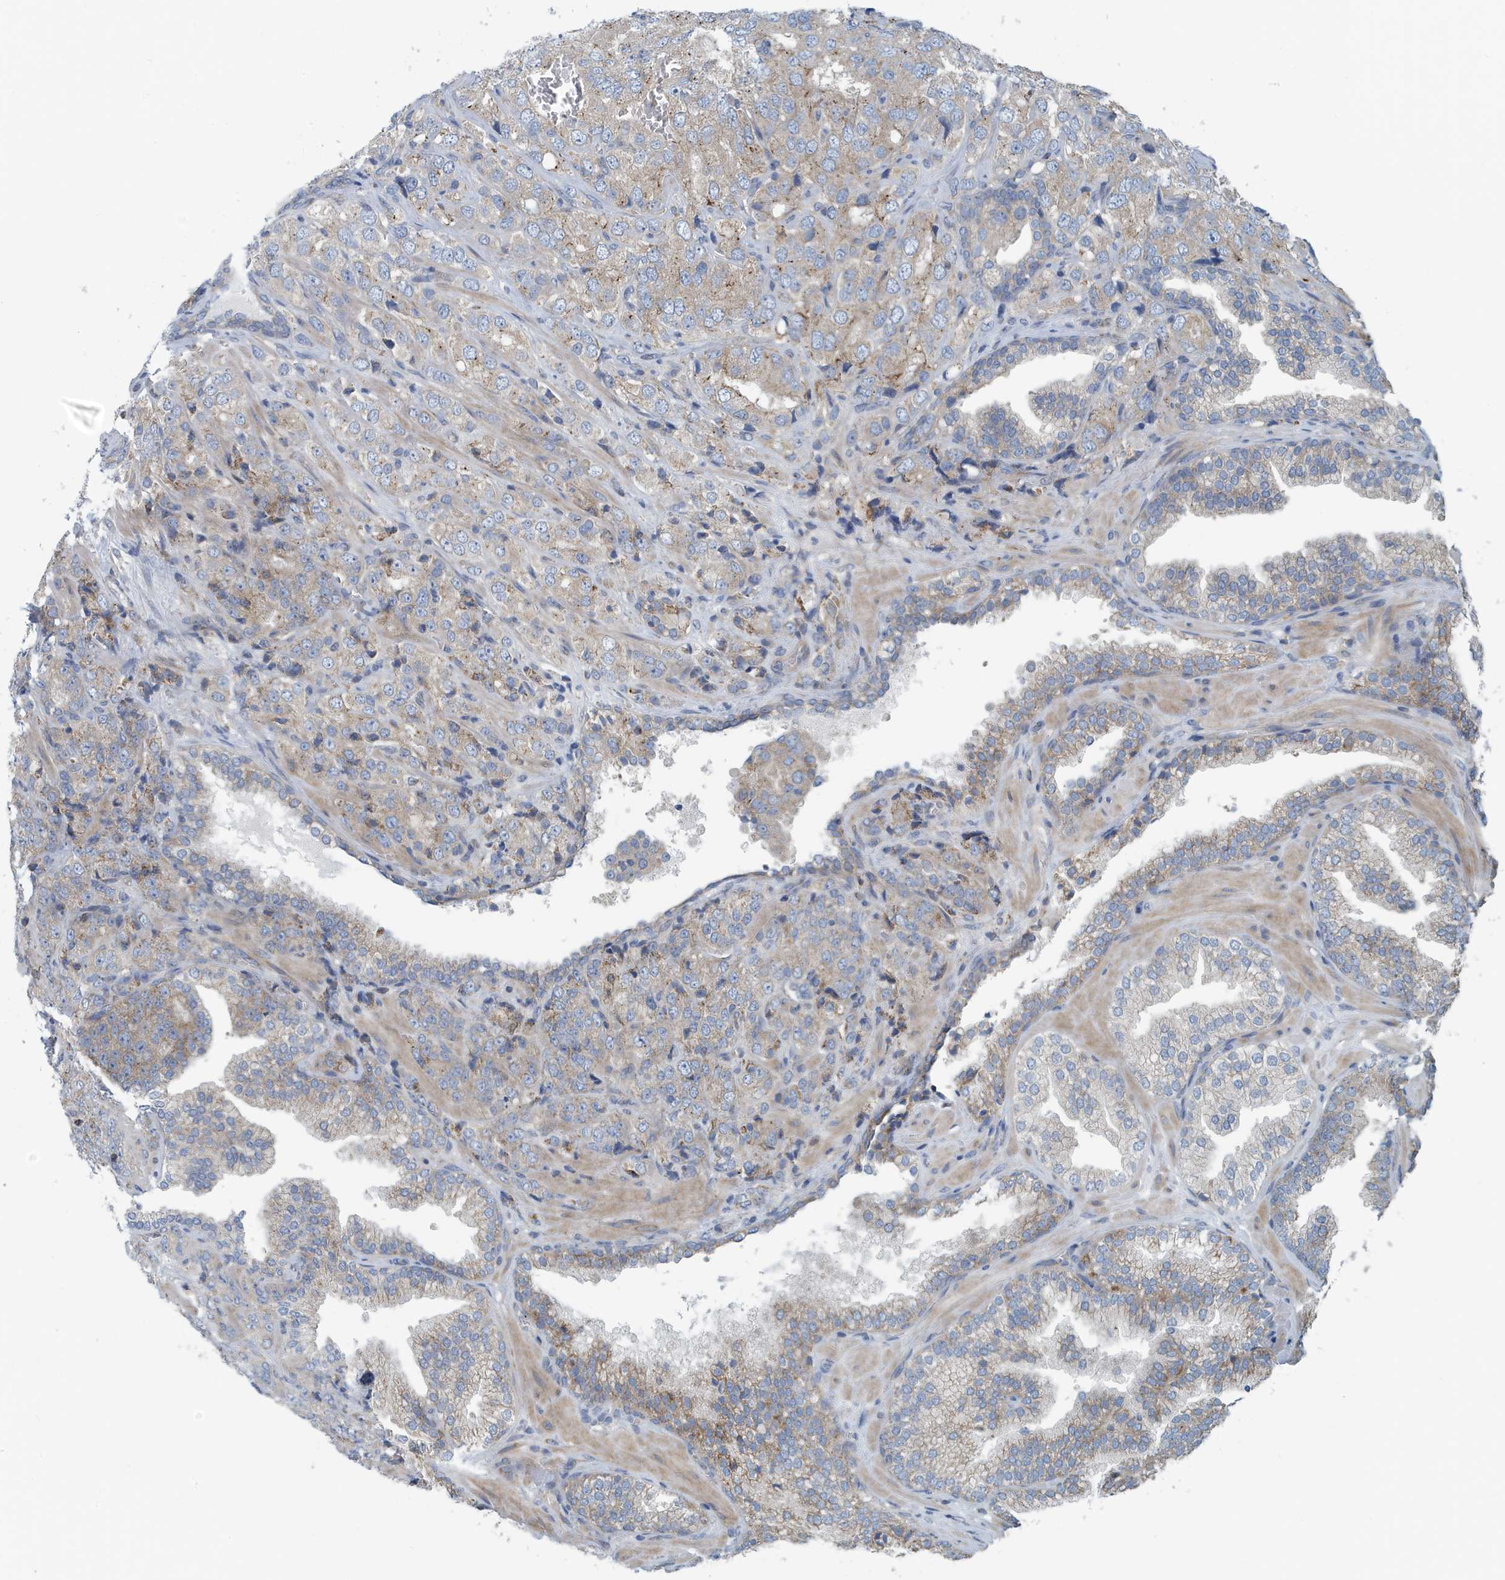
{"staining": {"intensity": "weak", "quantity": "25%-75%", "location": "cytoplasmic/membranous"}, "tissue": "prostate cancer", "cell_type": "Tumor cells", "image_type": "cancer", "snomed": [{"axis": "morphology", "description": "Adenocarcinoma, High grade"}, {"axis": "topography", "description": "Prostate"}], "caption": "This photomicrograph displays immunohistochemistry (IHC) staining of human prostate cancer, with low weak cytoplasmic/membranous expression in about 25%-75% of tumor cells.", "gene": "PPM1M", "patient": {"sex": "male", "age": 58}}